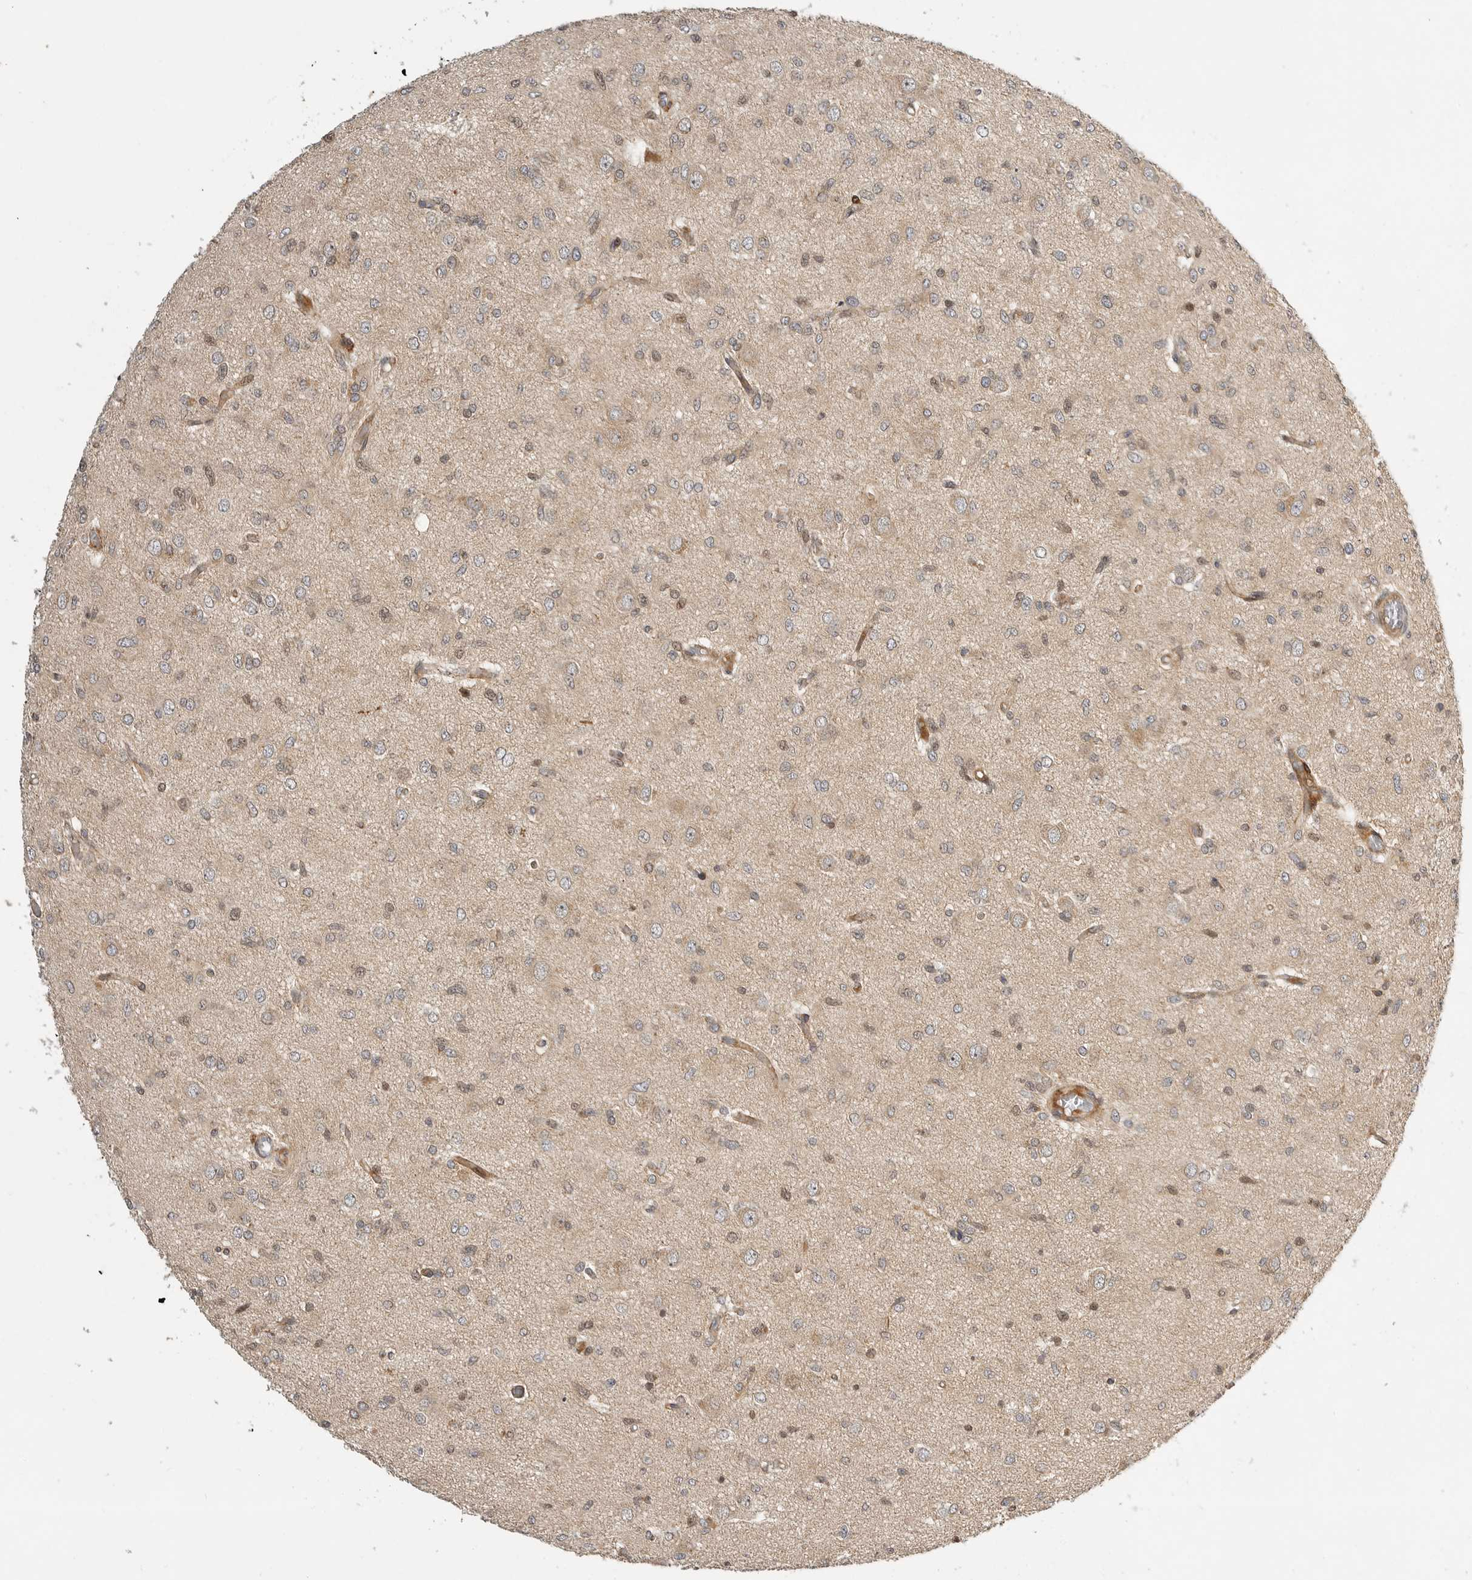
{"staining": {"intensity": "weak", "quantity": ">75%", "location": "cytoplasmic/membranous"}, "tissue": "glioma", "cell_type": "Tumor cells", "image_type": "cancer", "snomed": [{"axis": "morphology", "description": "Glioma, malignant, High grade"}, {"axis": "topography", "description": "Brain"}], "caption": "A histopathology image of human glioma stained for a protein reveals weak cytoplasmic/membranous brown staining in tumor cells.", "gene": "CSNK1G3", "patient": {"sex": "female", "age": 59}}